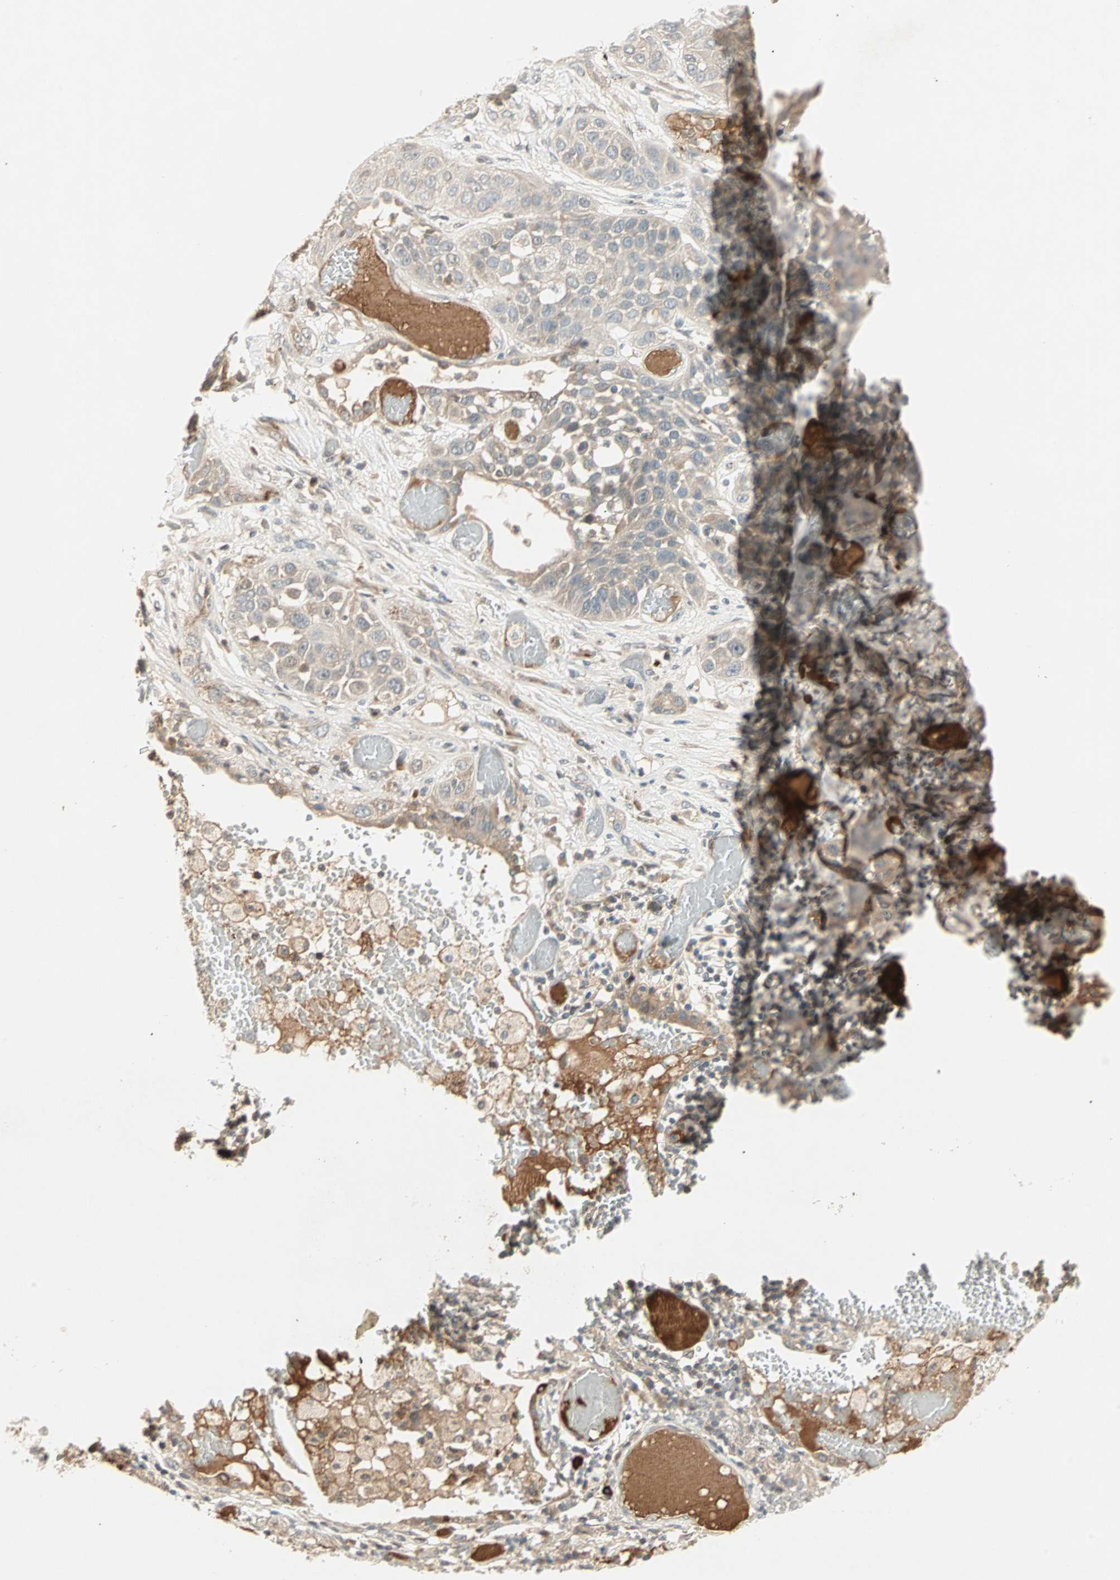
{"staining": {"intensity": "weak", "quantity": ">75%", "location": "cytoplasmic/membranous"}, "tissue": "lung cancer", "cell_type": "Tumor cells", "image_type": "cancer", "snomed": [{"axis": "morphology", "description": "Squamous cell carcinoma, NOS"}, {"axis": "topography", "description": "Lung"}], "caption": "Immunohistochemistry (IHC) image of lung cancer stained for a protein (brown), which shows low levels of weak cytoplasmic/membranous staining in about >75% of tumor cells.", "gene": "ACSL5", "patient": {"sex": "male", "age": 71}}